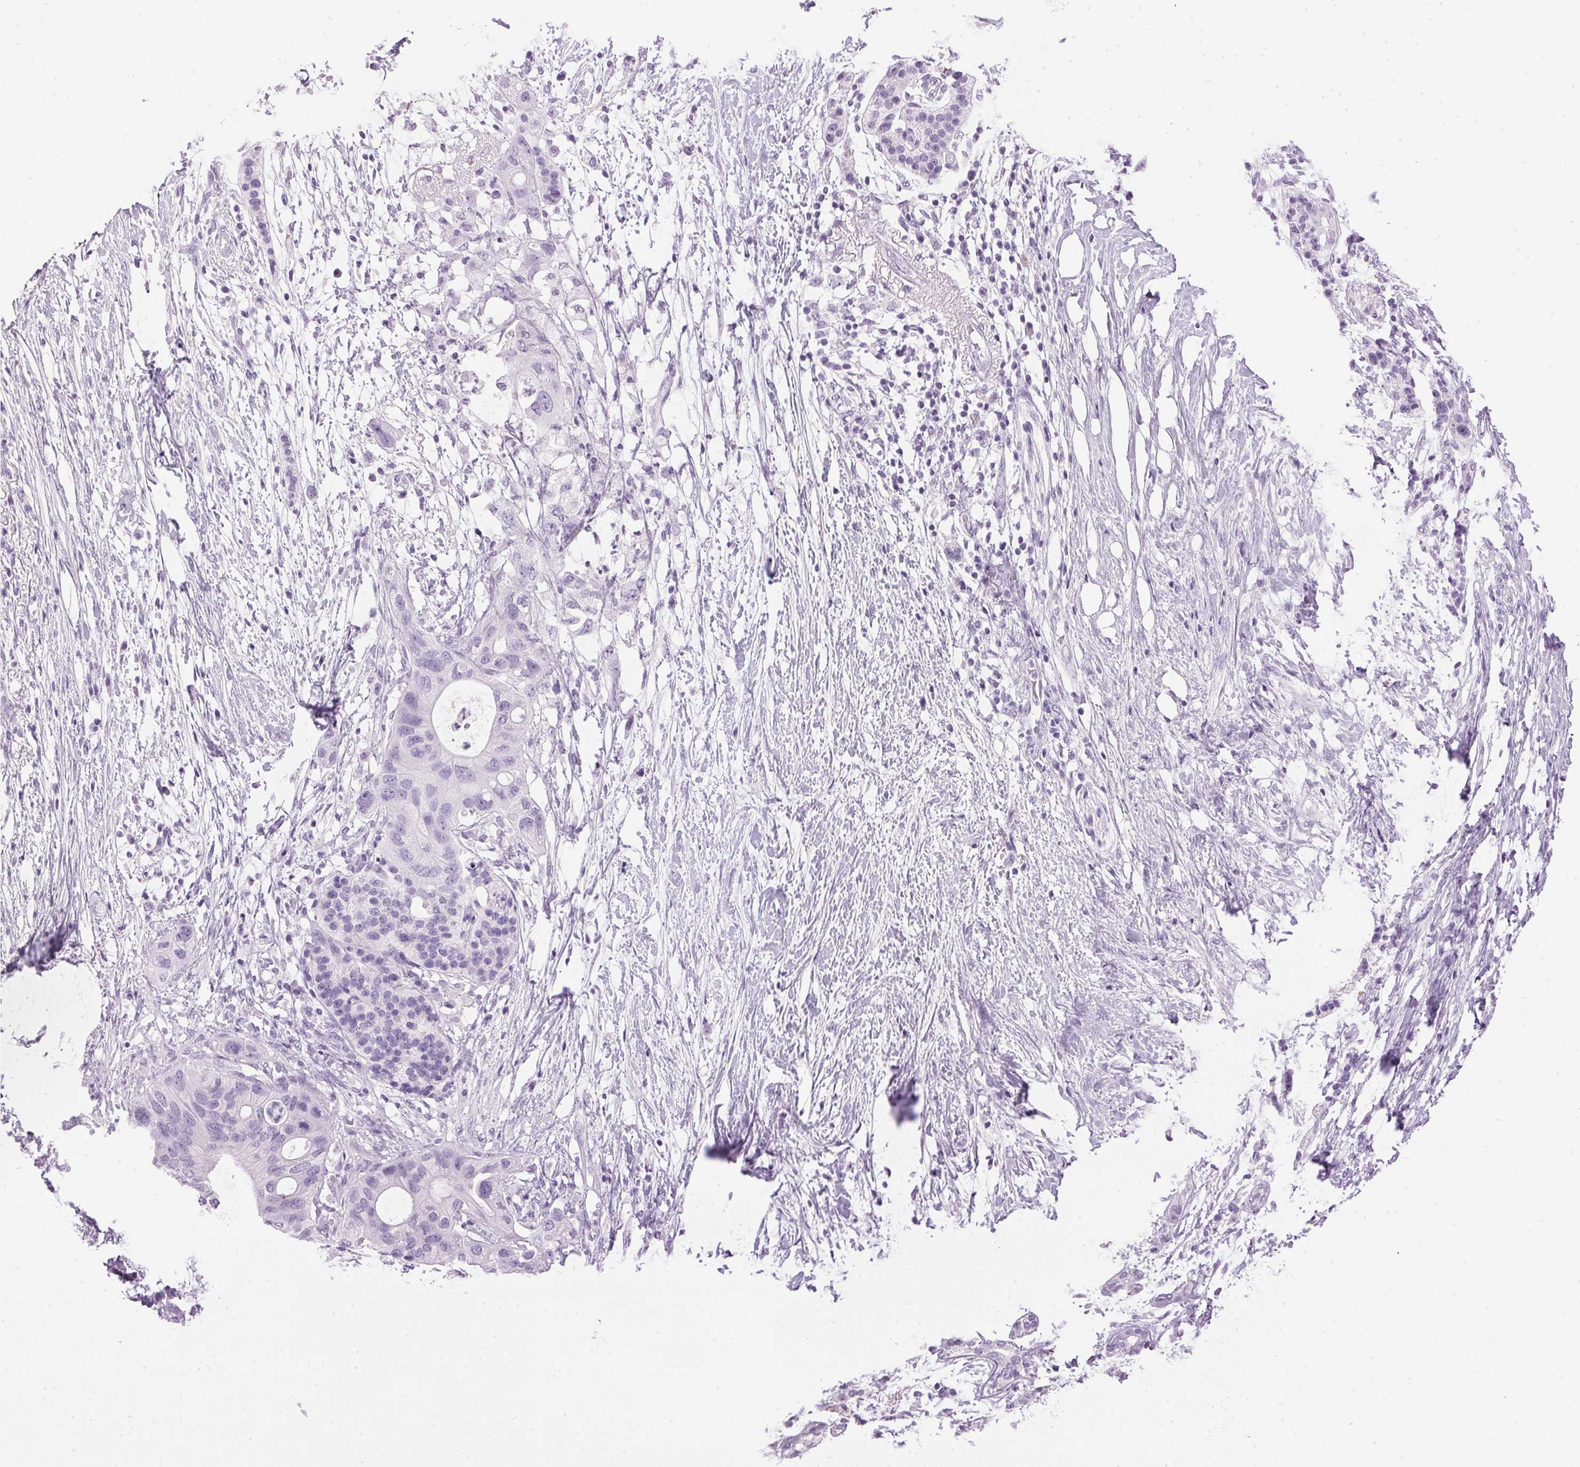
{"staining": {"intensity": "negative", "quantity": "none", "location": "none"}, "tissue": "pancreatic cancer", "cell_type": "Tumor cells", "image_type": "cancer", "snomed": [{"axis": "morphology", "description": "Adenocarcinoma, NOS"}, {"axis": "topography", "description": "Pancreas"}], "caption": "Immunohistochemistry of pancreatic cancer reveals no expression in tumor cells.", "gene": "SP7", "patient": {"sex": "female", "age": 72}}